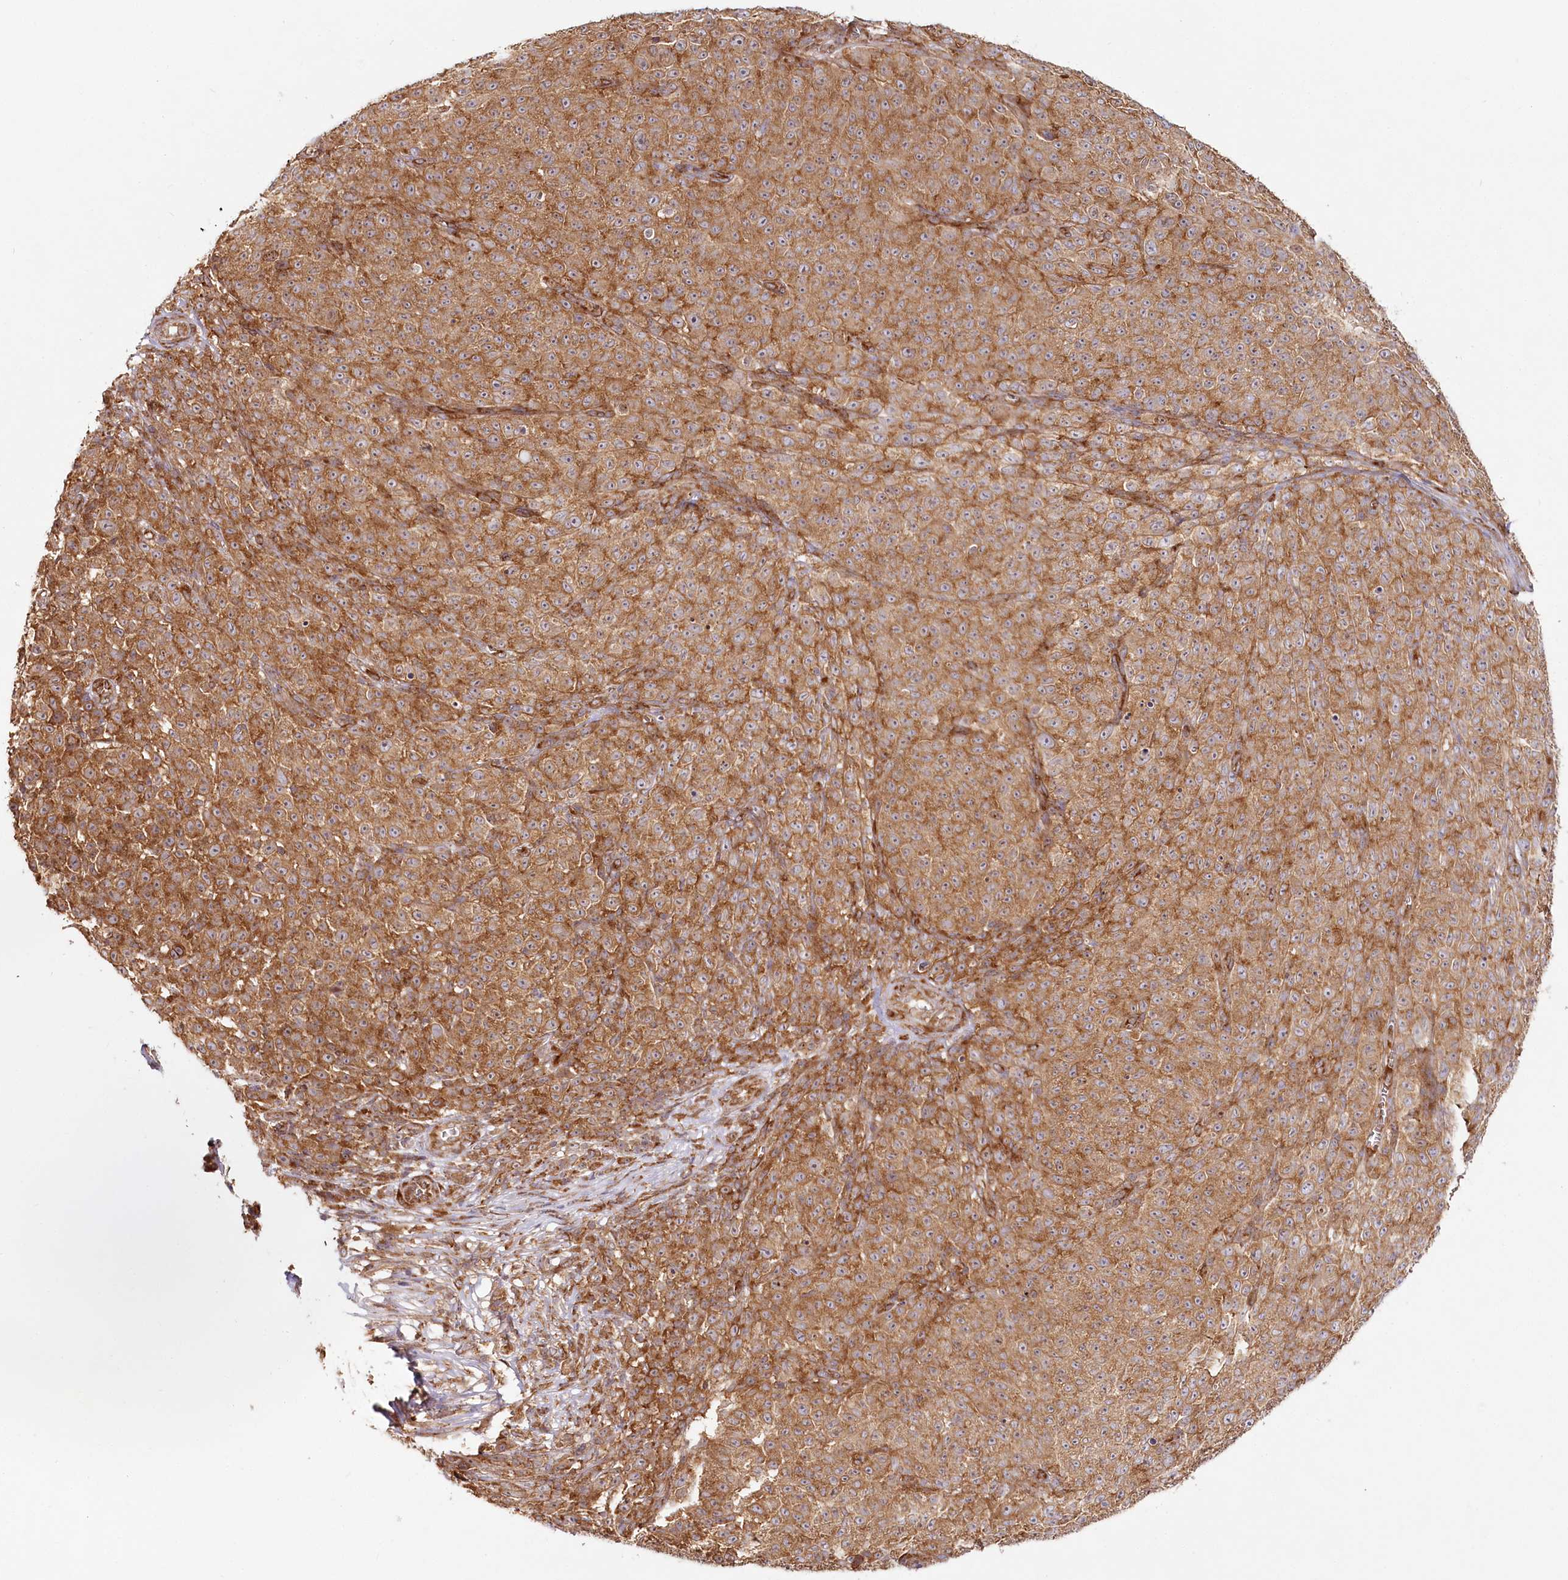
{"staining": {"intensity": "moderate", "quantity": ">75%", "location": "cytoplasmic/membranous"}, "tissue": "melanoma", "cell_type": "Tumor cells", "image_type": "cancer", "snomed": [{"axis": "morphology", "description": "Malignant melanoma, NOS"}, {"axis": "topography", "description": "Skin"}], "caption": "Protein analysis of melanoma tissue reveals moderate cytoplasmic/membranous expression in about >75% of tumor cells.", "gene": "OTUD4", "patient": {"sex": "female", "age": 82}}